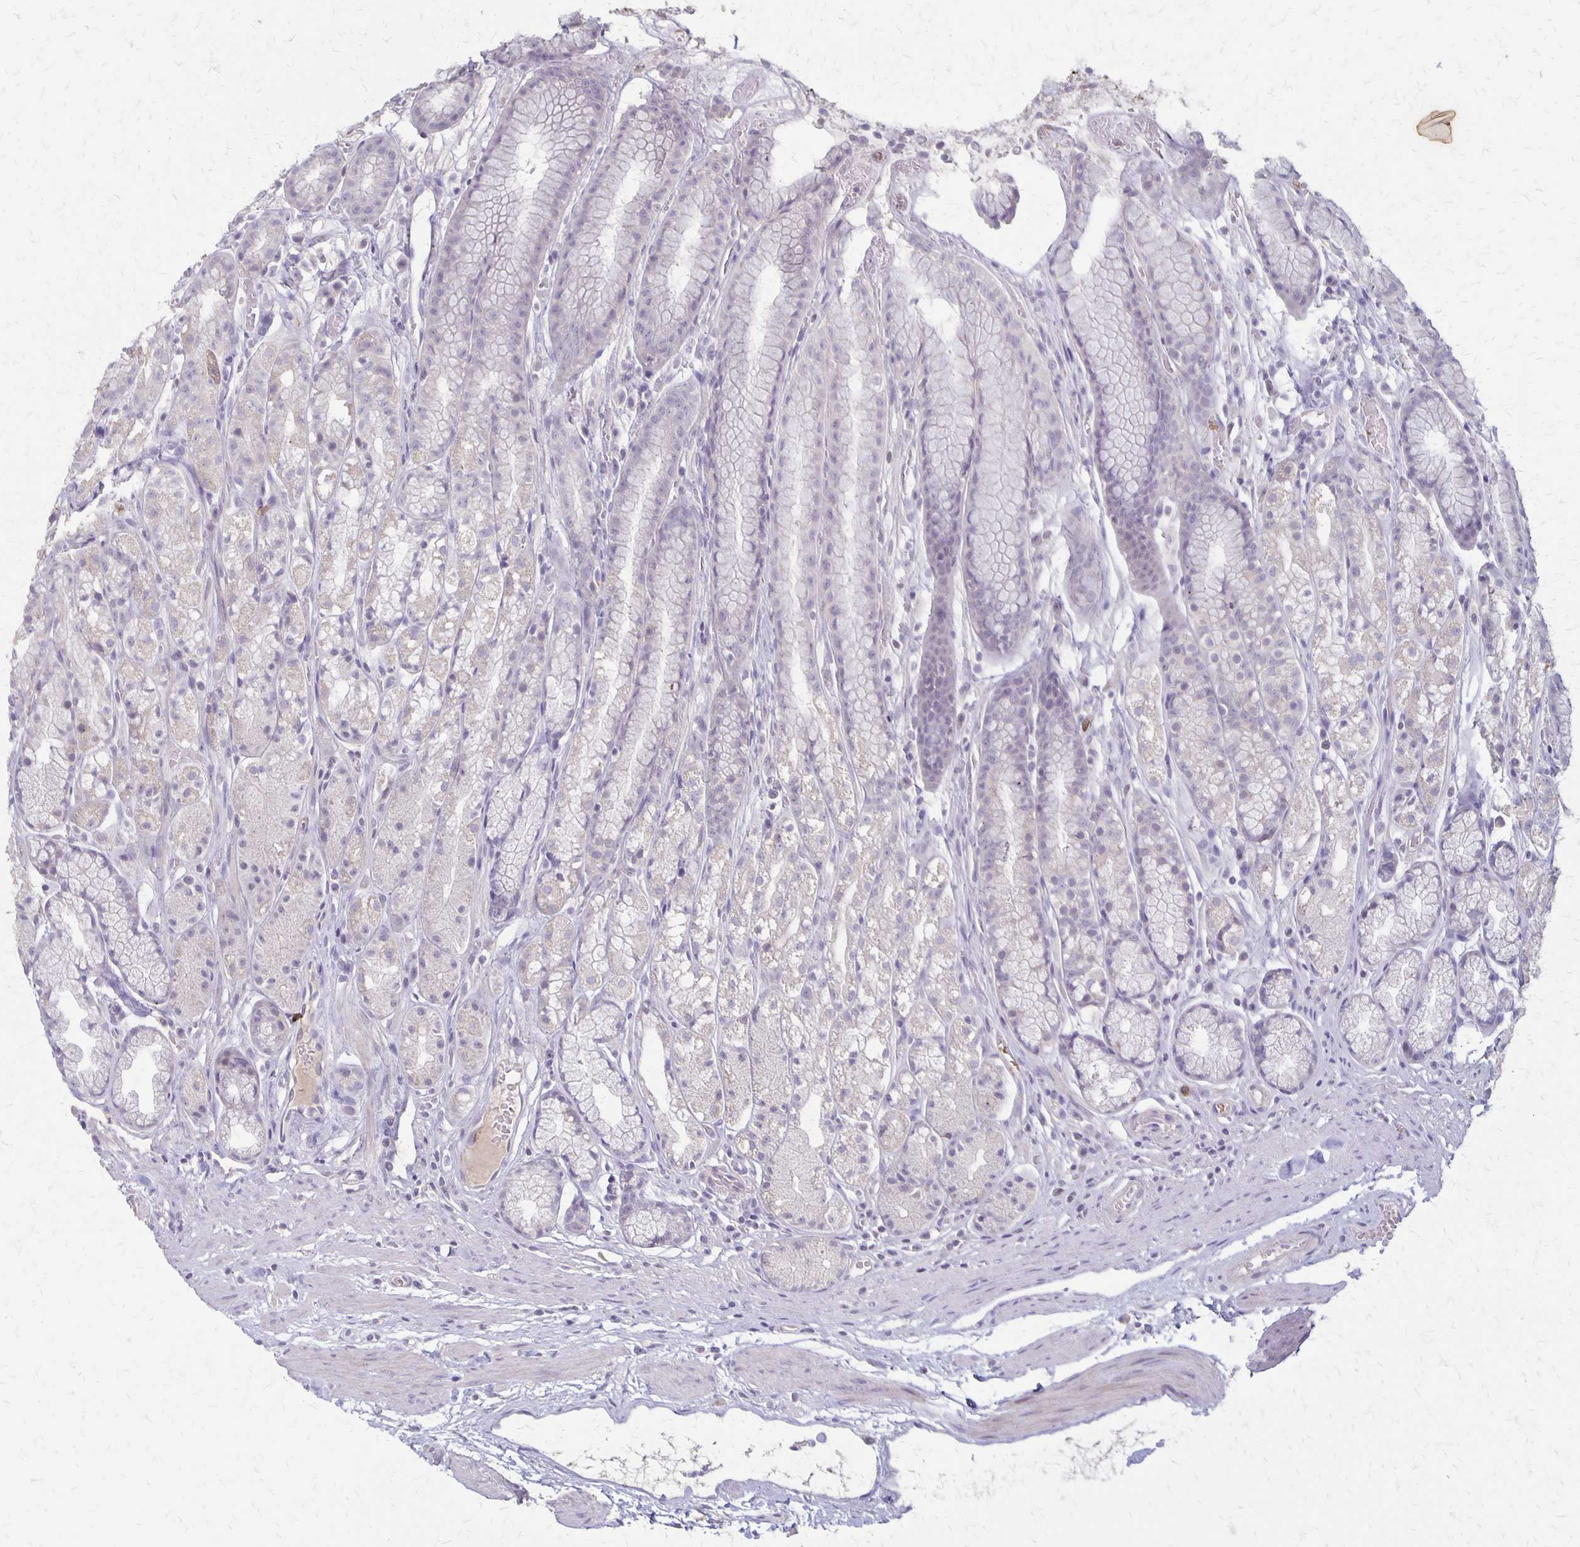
{"staining": {"intensity": "negative", "quantity": "none", "location": "none"}, "tissue": "stomach", "cell_type": "Glandular cells", "image_type": "normal", "snomed": [{"axis": "morphology", "description": "Normal tissue, NOS"}, {"axis": "topography", "description": "Smooth muscle"}, {"axis": "topography", "description": "Stomach"}], "caption": "An IHC photomicrograph of normal stomach is shown. There is no staining in glandular cells of stomach.", "gene": "SEPTIN5", "patient": {"sex": "male", "age": 70}}